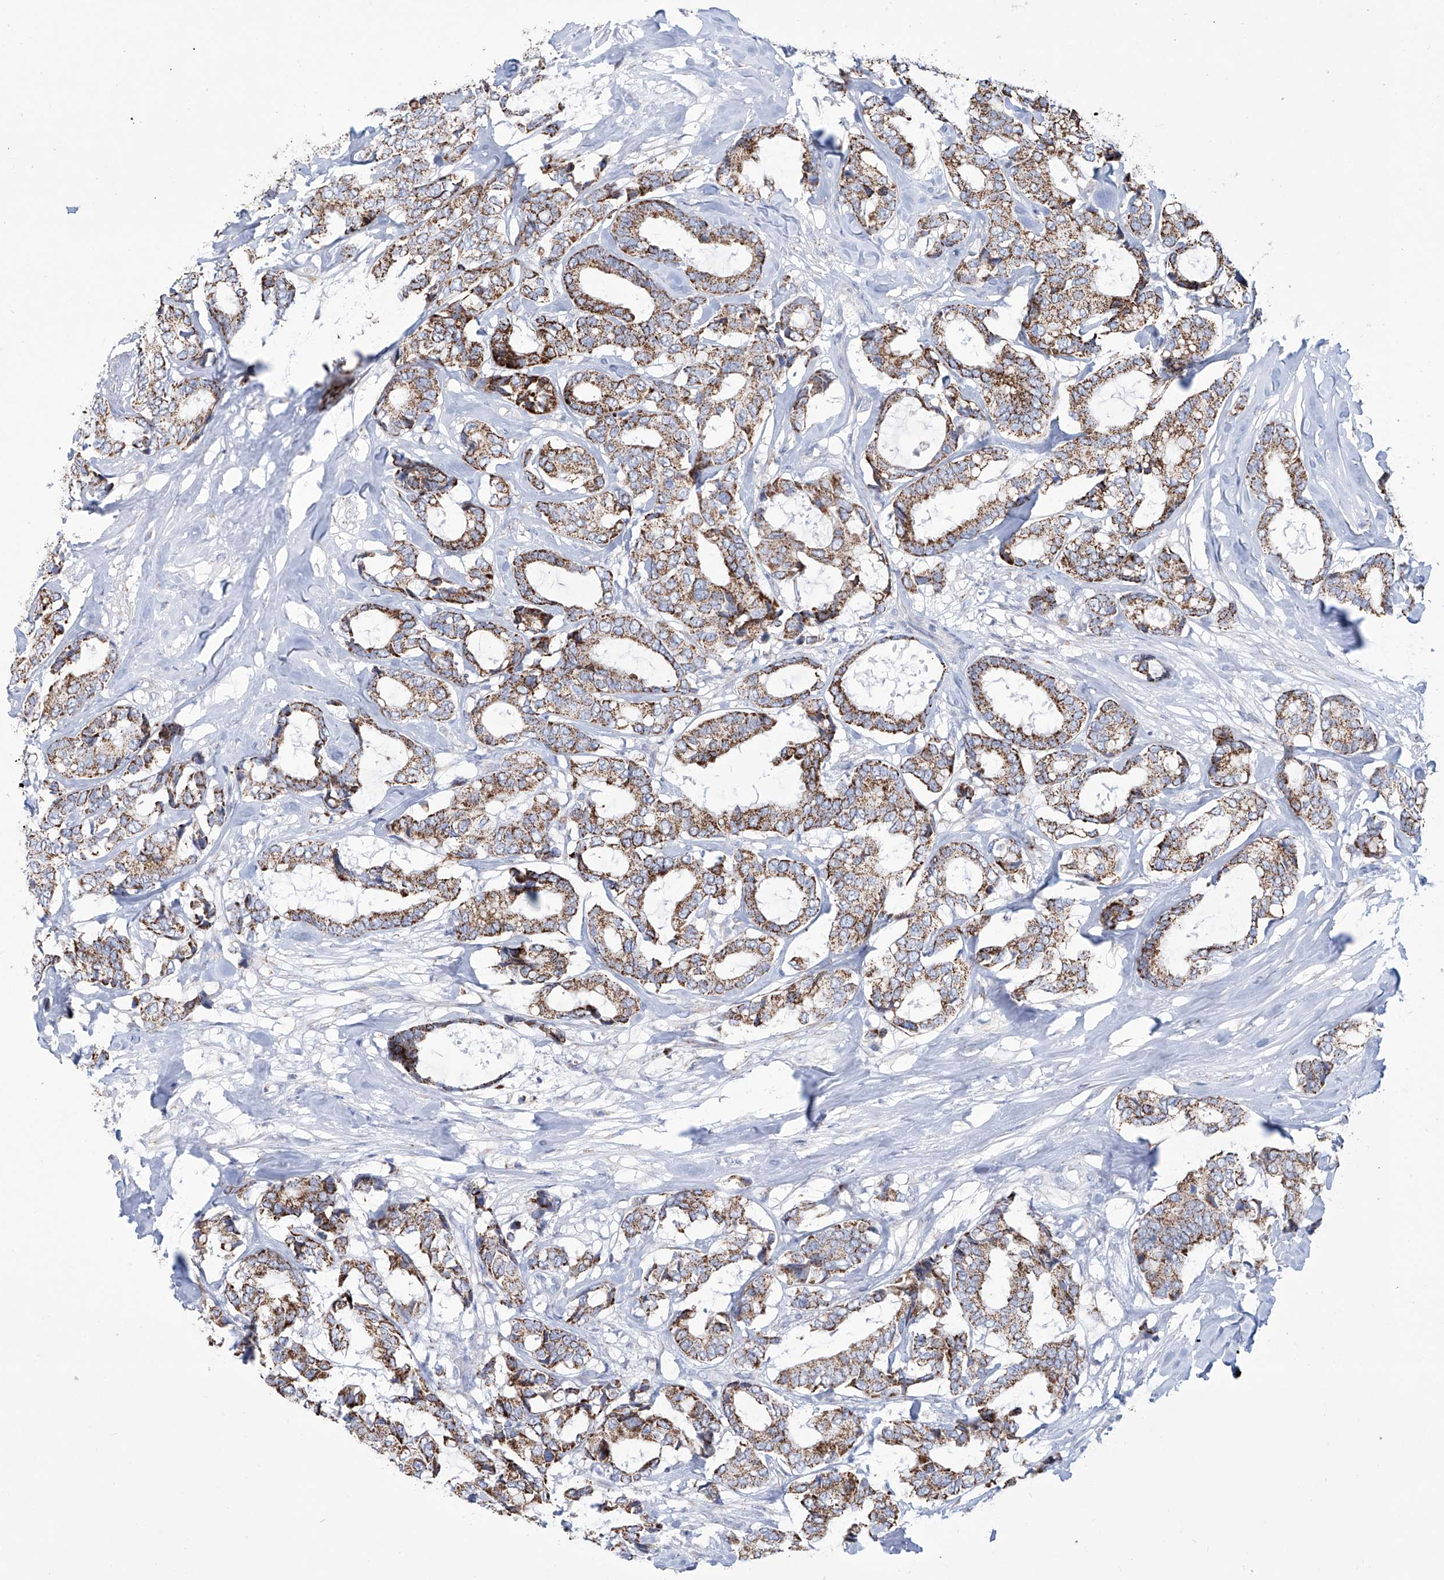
{"staining": {"intensity": "strong", "quantity": ">75%", "location": "cytoplasmic/membranous"}, "tissue": "breast cancer", "cell_type": "Tumor cells", "image_type": "cancer", "snomed": [{"axis": "morphology", "description": "Duct carcinoma"}, {"axis": "topography", "description": "Breast"}], "caption": "Breast cancer (infiltrating ductal carcinoma) stained with DAB immunohistochemistry reveals high levels of strong cytoplasmic/membranous positivity in approximately >75% of tumor cells.", "gene": "ALDH6A1", "patient": {"sex": "female", "age": 87}}